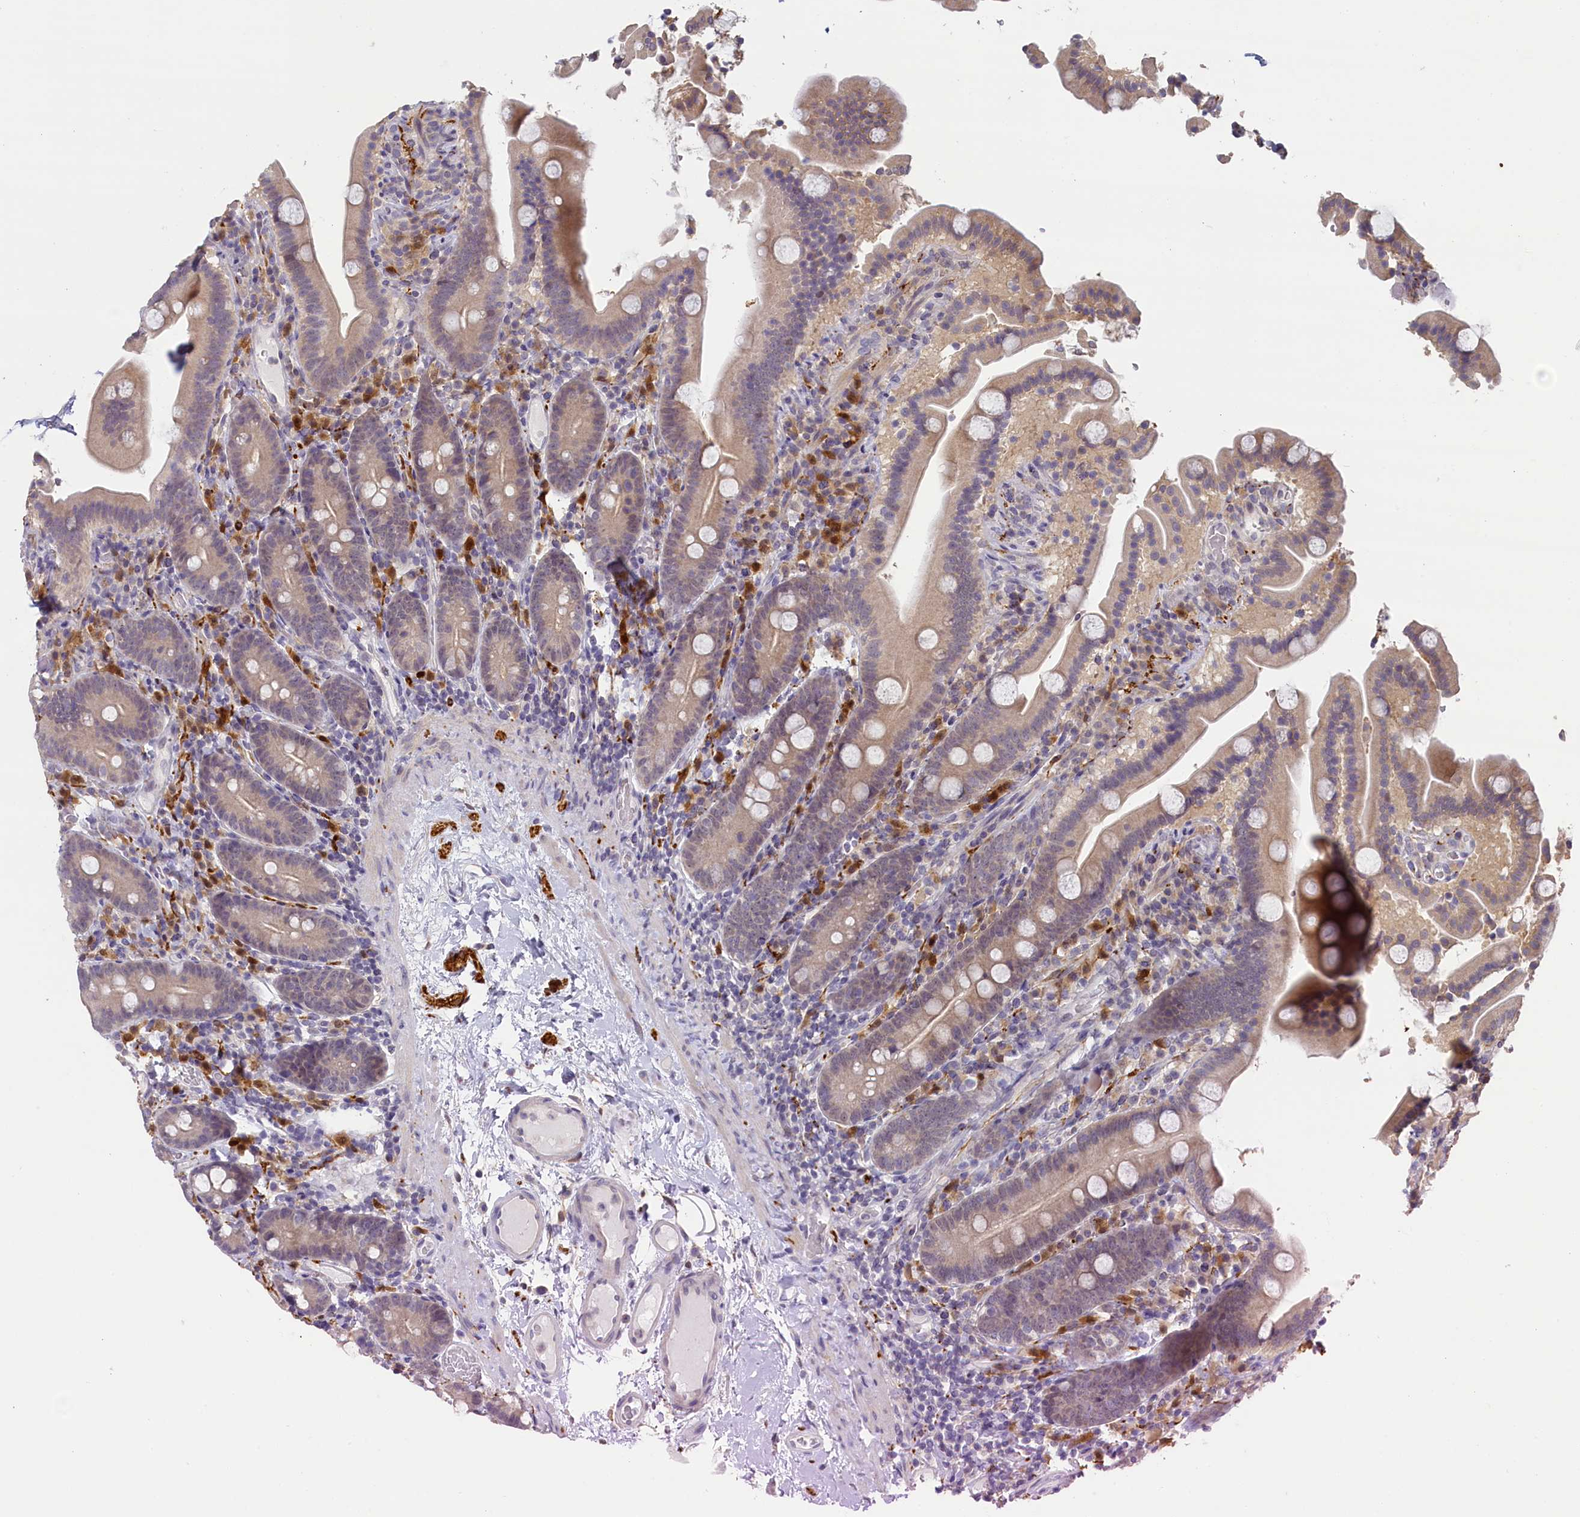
{"staining": {"intensity": "moderate", "quantity": ">75%", "location": "cytoplasmic/membranous"}, "tissue": "duodenum", "cell_type": "Glandular cells", "image_type": "normal", "snomed": [{"axis": "morphology", "description": "Normal tissue, NOS"}, {"axis": "topography", "description": "Duodenum"}], "caption": "Brown immunohistochemical staining in unremarkable human duodenum exhibits moderate cytoplasmic/membranous expression in approximately >75% of glandular cells. Nuclei are stained in blue.", "gene": "UCHL3", "patient": {"sex": "male", "age": 55}}